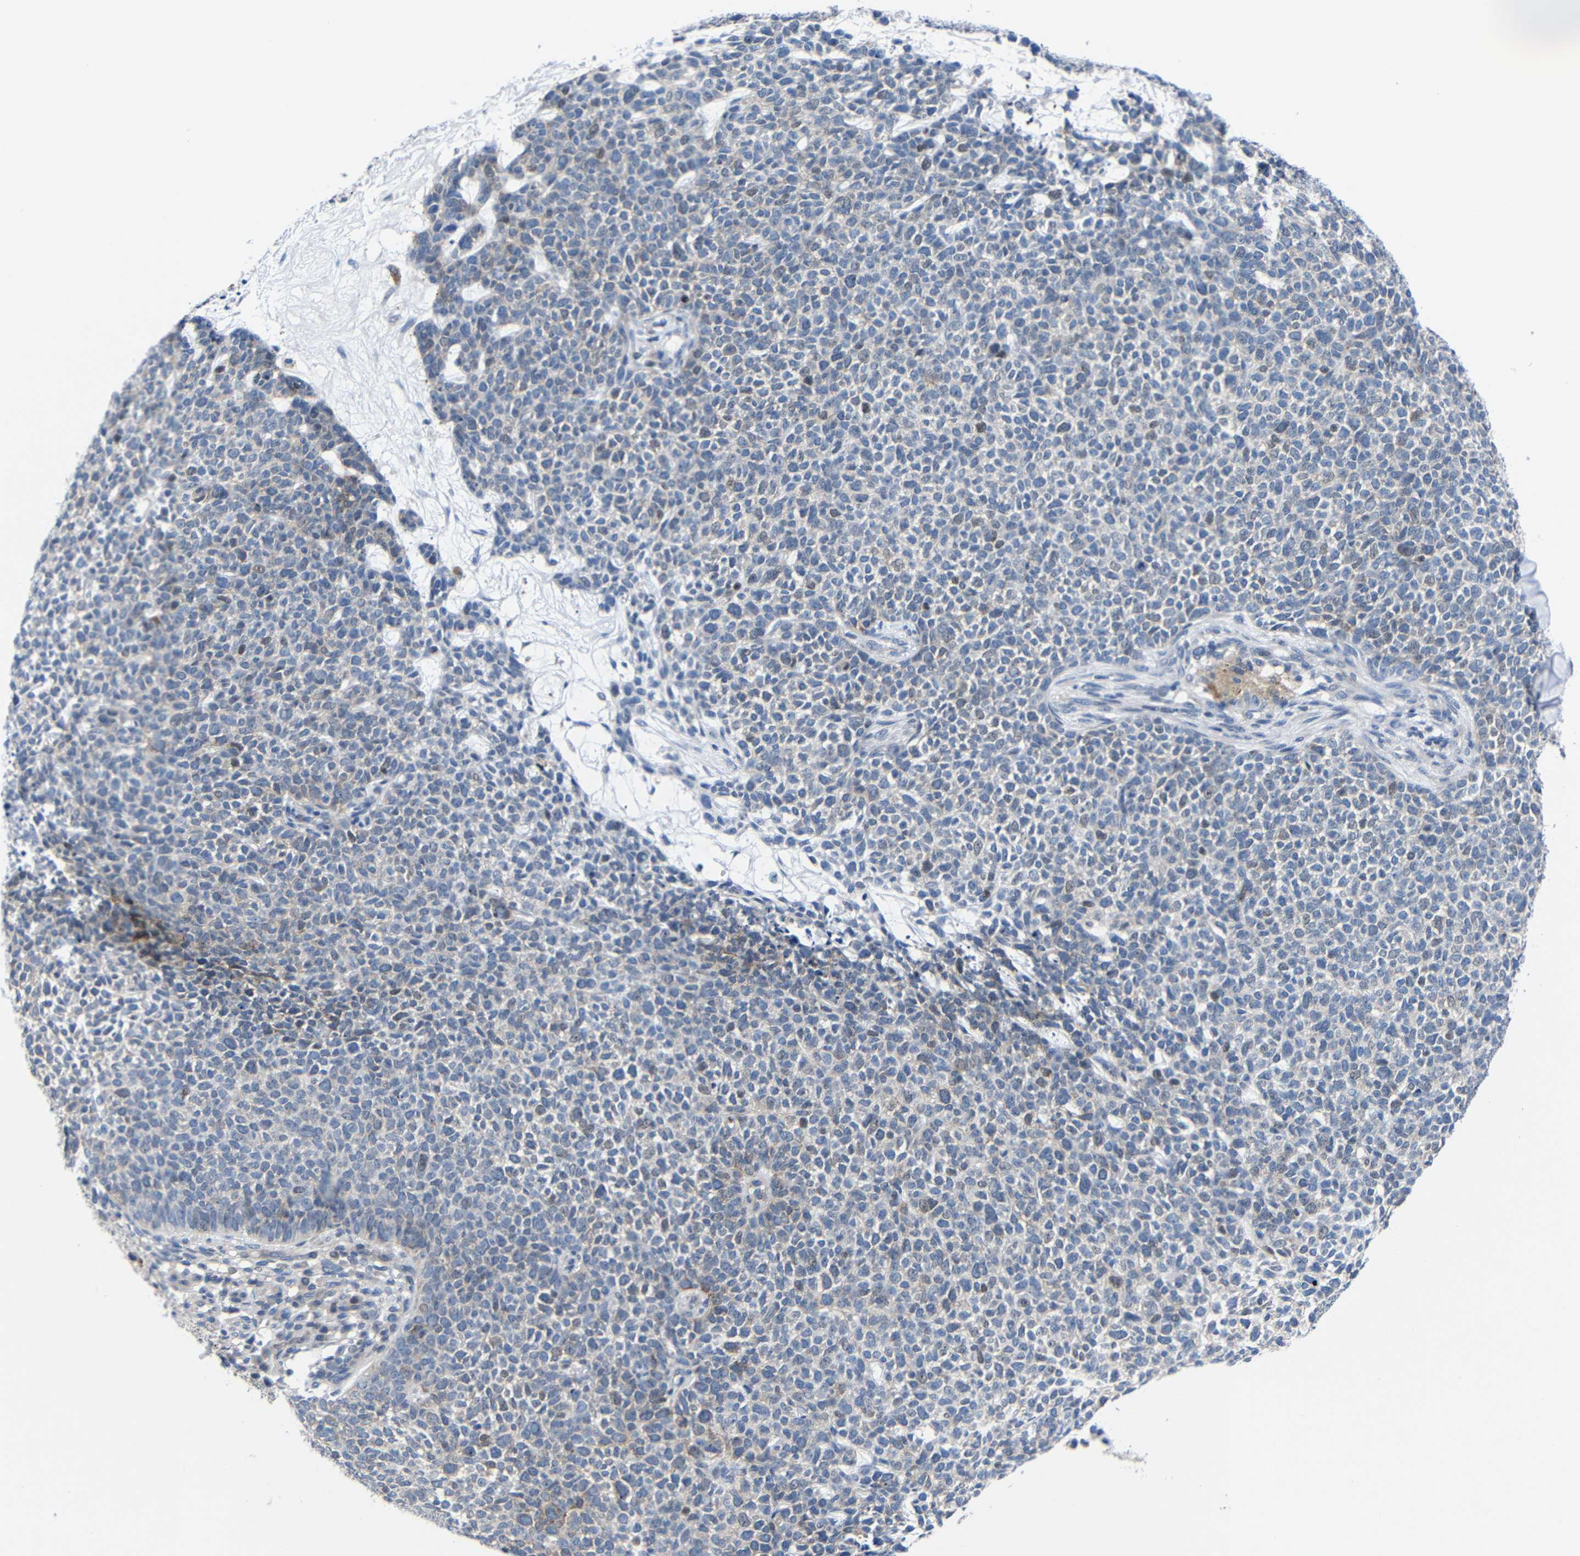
{"staining": {"intensity": "moderate", "quantity": "<25%", "location": "cytoplasmic/membranous,nuclear"}, "tissue": "skin cancer", "cell_type": "Tumor cells", "image_type": "cancer", "snomed": [{"axis": "morphology", "description": "Basal cell carcinoma"}, {"axis": "topography", "description": "Skin"}], "caption": "The histopathology image shows a brown stain indicating the presence of a protein in the cytoplasmic/membranous and nuclear of tumor cells in basal cell carcinoma (skin). (DAB IHC with brightfield microscopy, high magnification).", "gene": "CMTM1", "patient": {"sex": "female", "age": 84}}